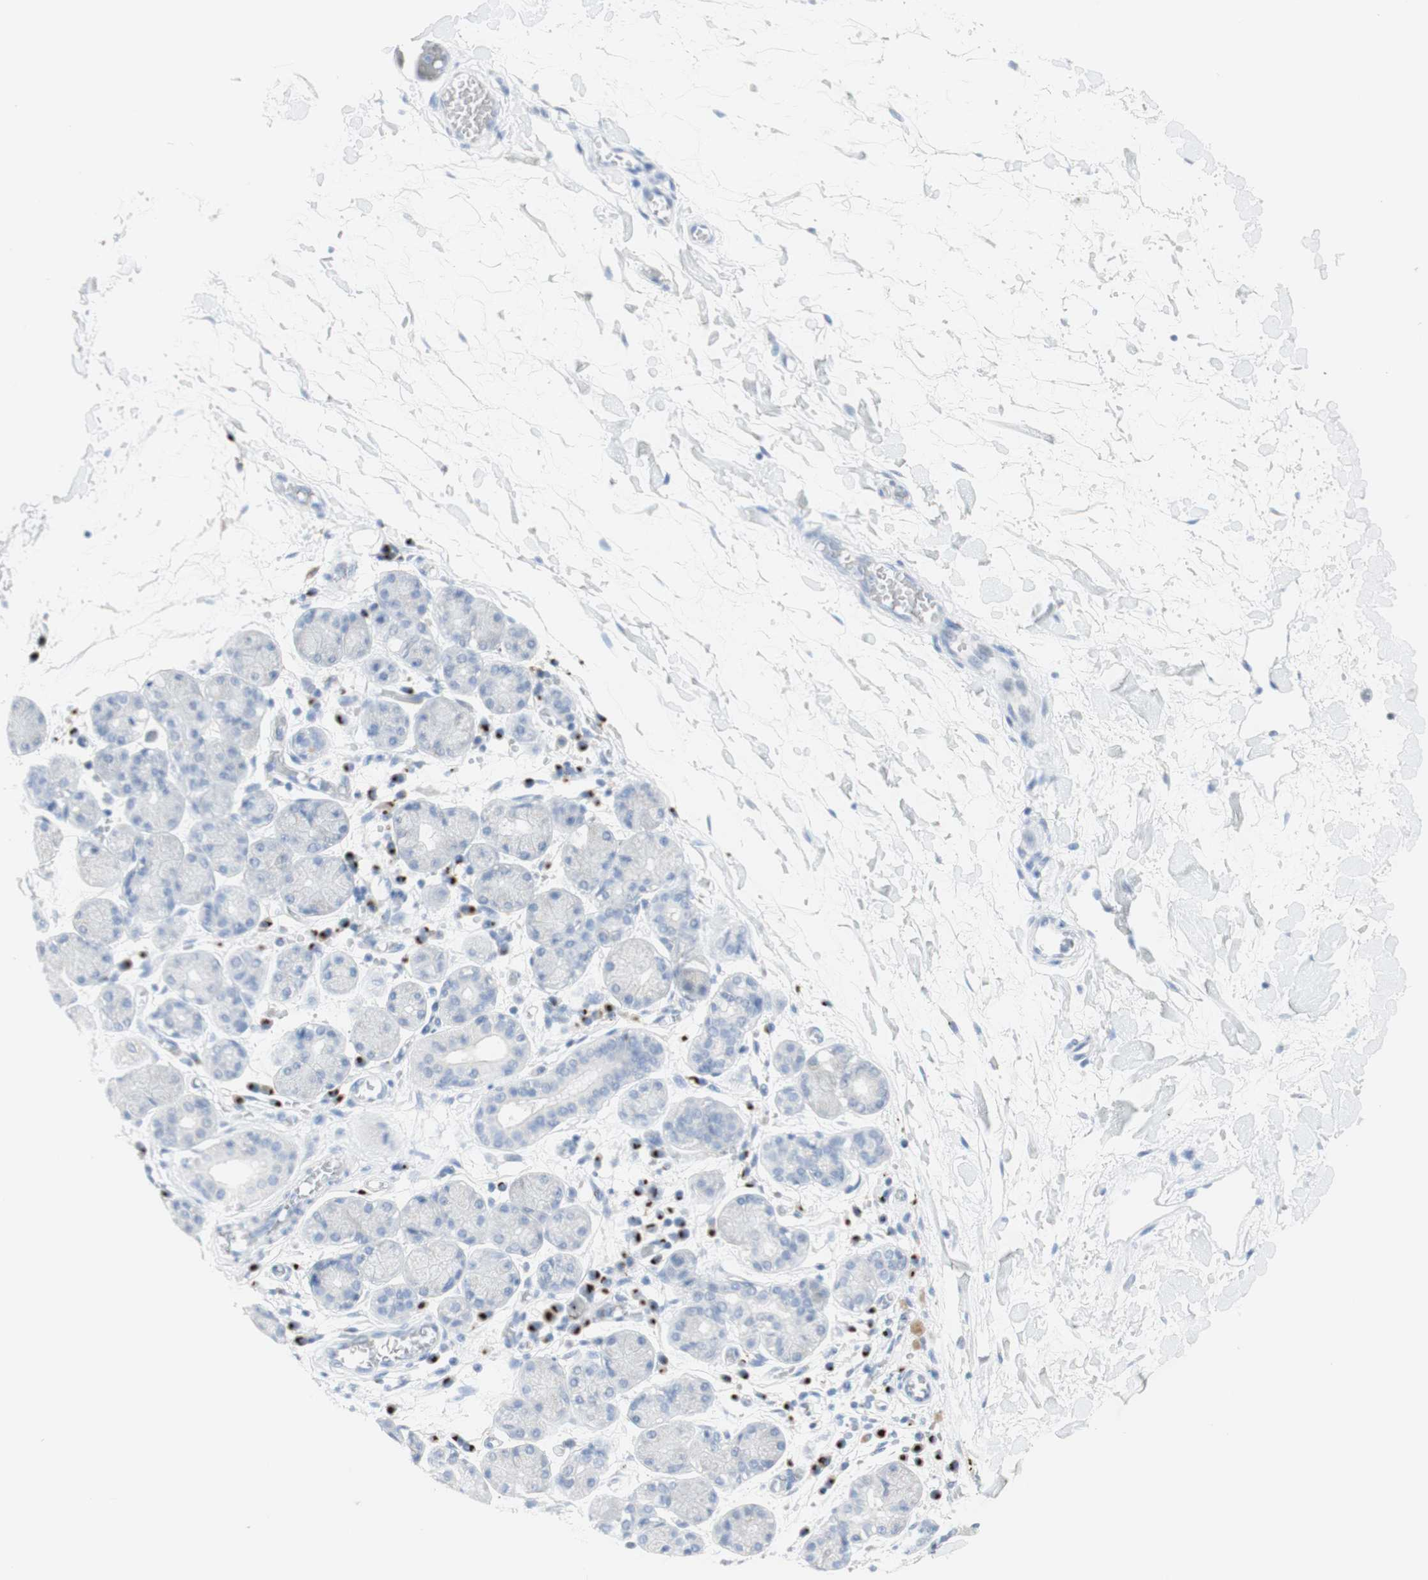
{"staining": {"intensity": "negative", "quantity": "none", "location": "none"}, "tissue": "salivary gland", "cell_type": "Glandular cells", "image_type": "normal", "snomed": [{"axis": "morphology", "description": "Normal tissue, NOS"}, {"axis": "topography", "description": "Salivary gland"}], "caption": "A high-resolution photomicrograph shows immunohistochemistry staining of normal salivary gland, which demonstrates no significant positivity in glandular cells. (DAB immunohistochemistry (IHC) visualized using brightfield microscopy, high magnification).", "gene": "MANEA", "patient": {"sex": "female", "age": 24}}